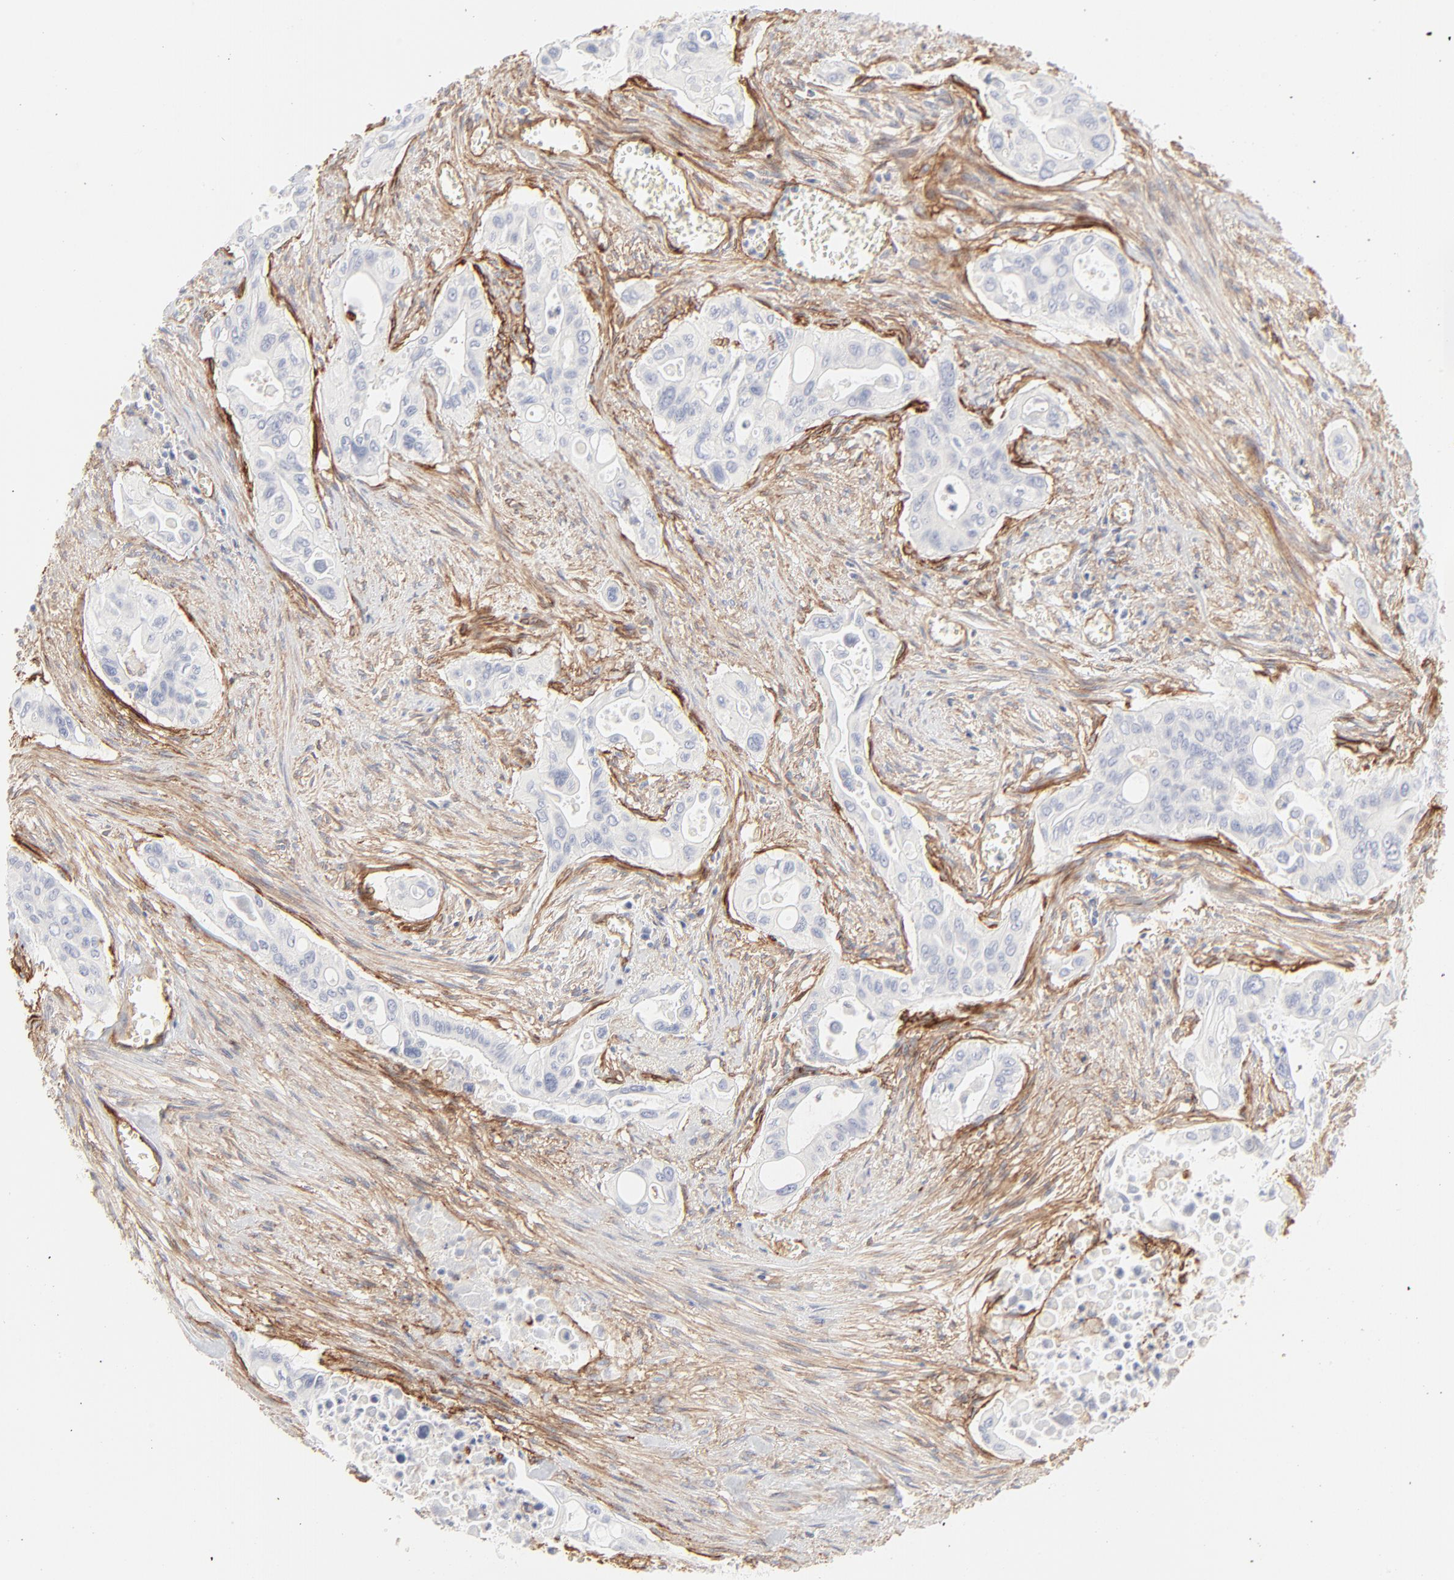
{"staining": {"intensity": "negative", "quantity": "none", "location": "none"}, "tissue": "pancreatic cancer", "cell_type": "Tumor cells", "image_type": "cancer", "snomed": [{"axis": "morphology", "description": "Adenocarcinoma, NOS"}, {"axis": "topography", "description": "Pancreas"}], "caption": "IHC histopathology image of neoplastic tissue: human pancreatic cancer stained with DAB (3,3'-diaminobenzidine) displays no significant protein positivity in tumor cells. (Brightfield microscopy of DAB immunohistochemistry (IHC) at high magnification).", "gene": "ITGA5", "patient": {"sex": "male", "age": 77}}